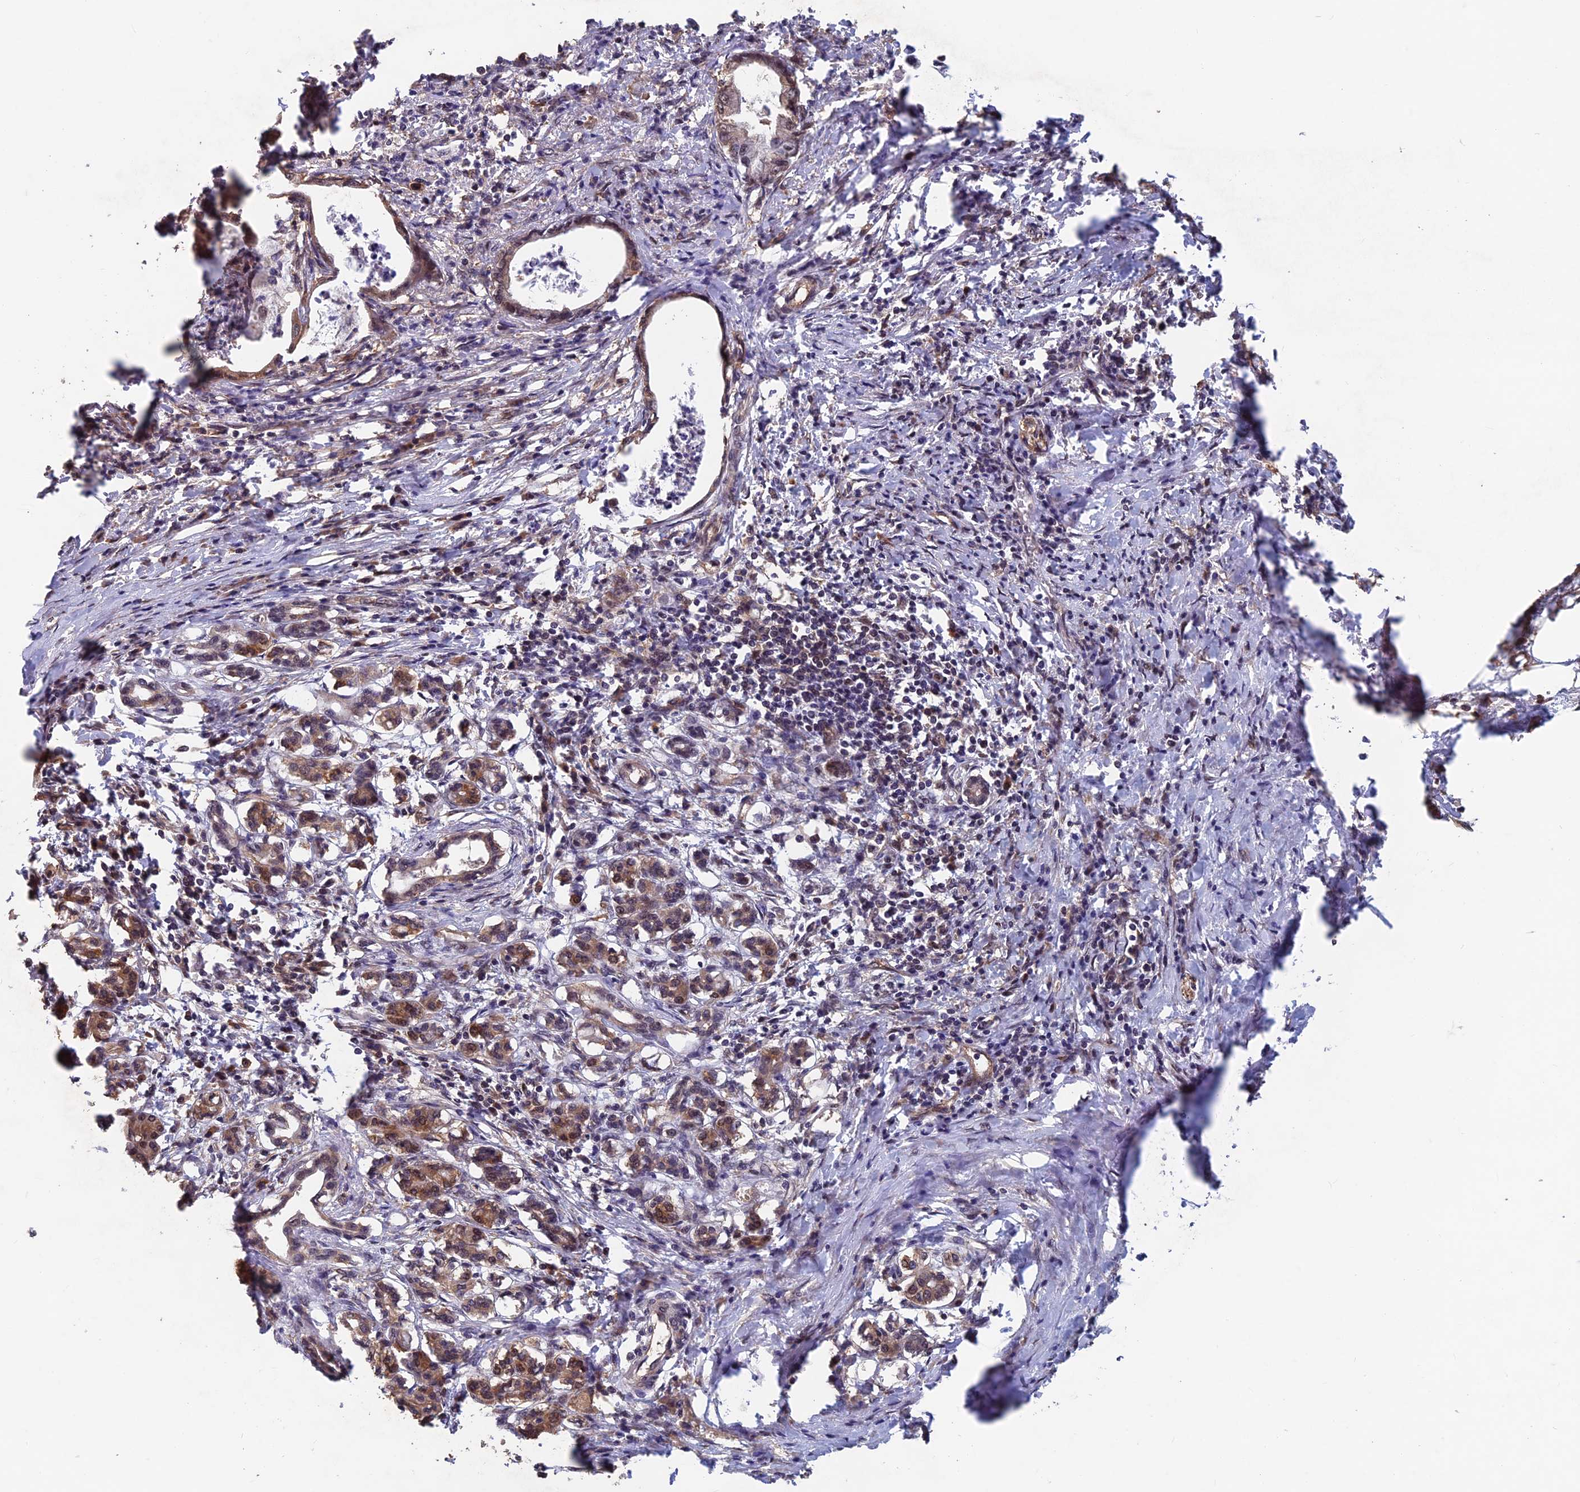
{"staining": {"intensity": "moderate", "quantity": ">75%", "location": "cytoplasmic/membranous,nuclear"}, "tissue": "pancreatic cancer", "cell_type": "Tumor cells", "image_type": "cancer", "snomed": [{"axis": "morphology", "description": "Adenocarcinoma, NOS"}, {"axis": "topography", "description": "Pancreas"}], "caption": "Protein staining of pancreatic adenocarcinoma tissue exhibits moderate cytoplasmic/membranous and nuclear positivity in about >75% of tumor cells.", "gene": "FAM53C", "patient": {"sex": "female", "age": 55}}